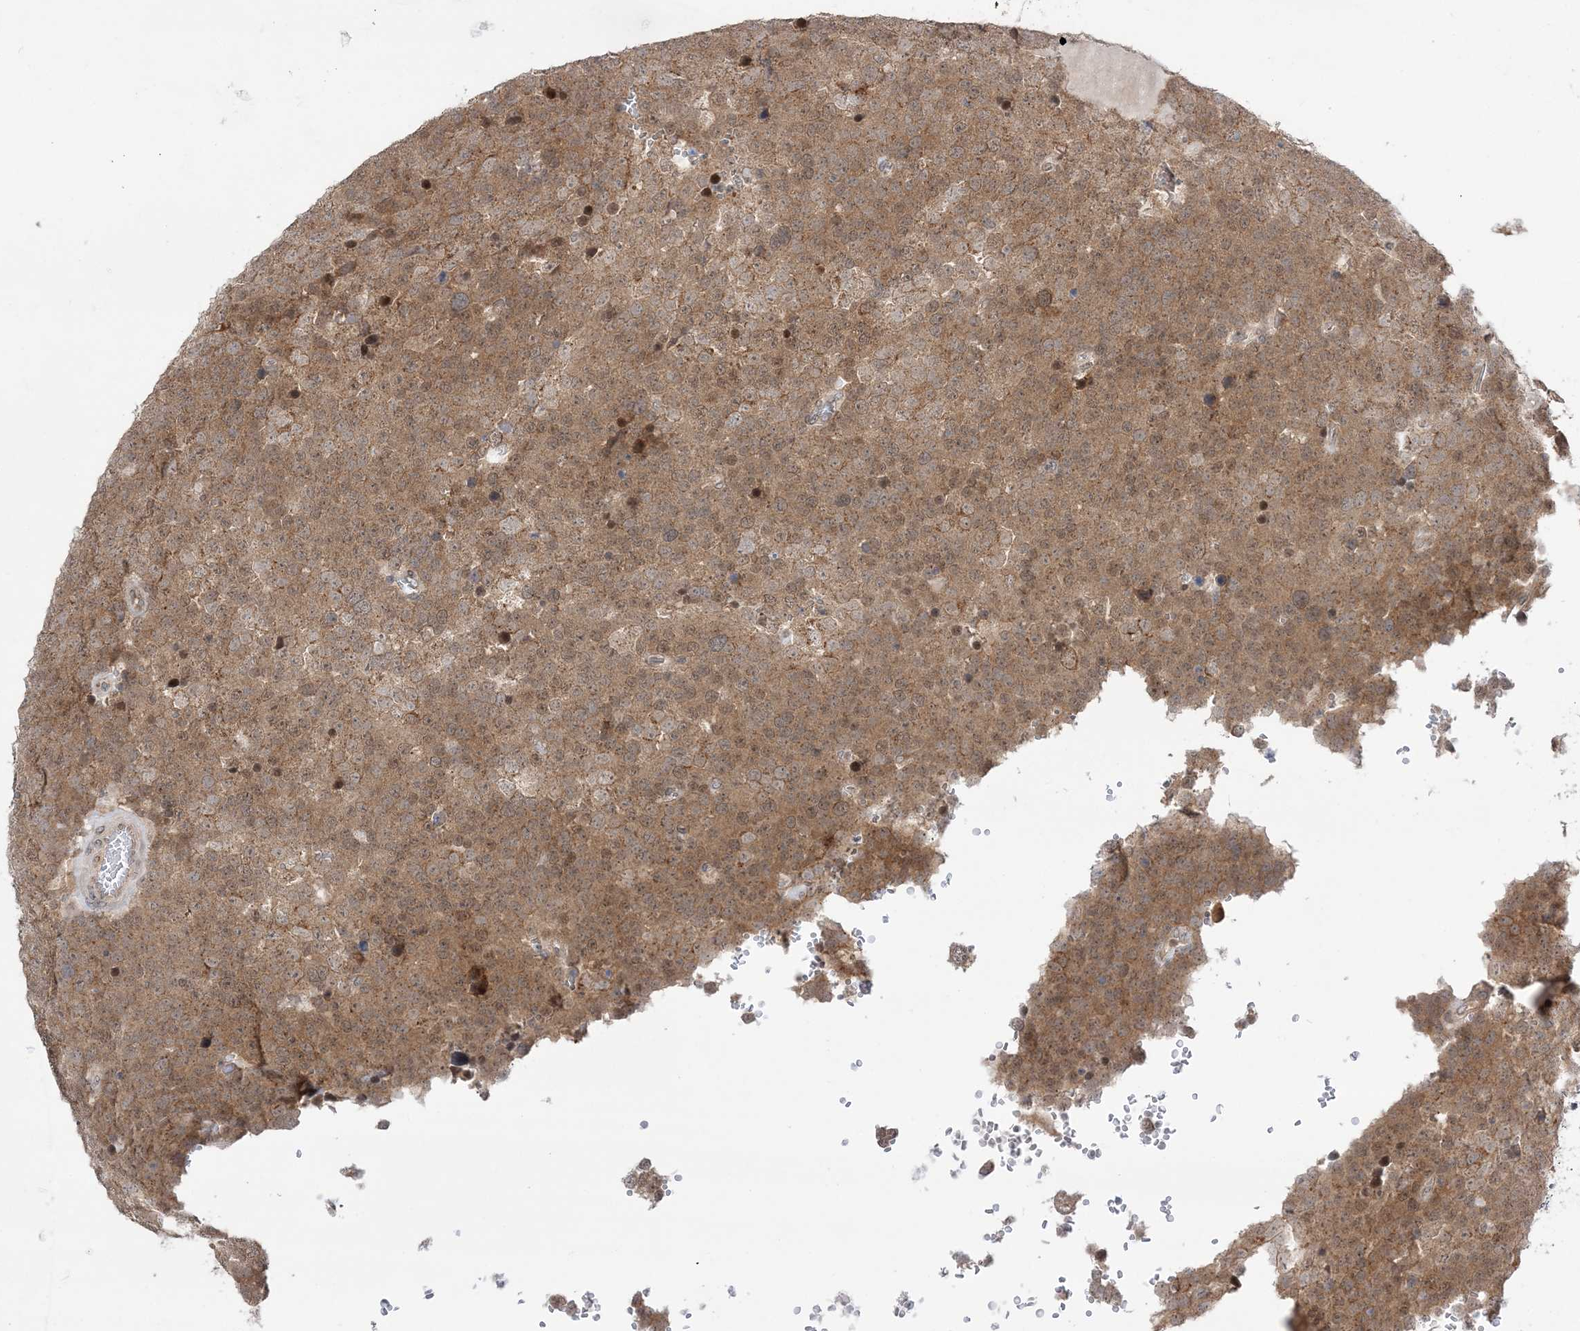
{"staining": {"intensity": "moderate", "quantity": ">75%", "location": "cytoplasmic/membranous"}, "tissue": "testis cancer", "cell_type": "Tumor cells", "image_type": "cancer", "snomed": [{"axis": "morphology", "description": "Seminoma, NOS"}, {"axis": "topography", "description": "Testis"}], "caption": "An image showing moderate cytoplasmic/membranous expression in about >75% of tumor cells in testis cancer, as visualized by brown immunohistochemical staining.", "gene": "ANAPC15", "patient": {"sex": "male", "age": 71}}